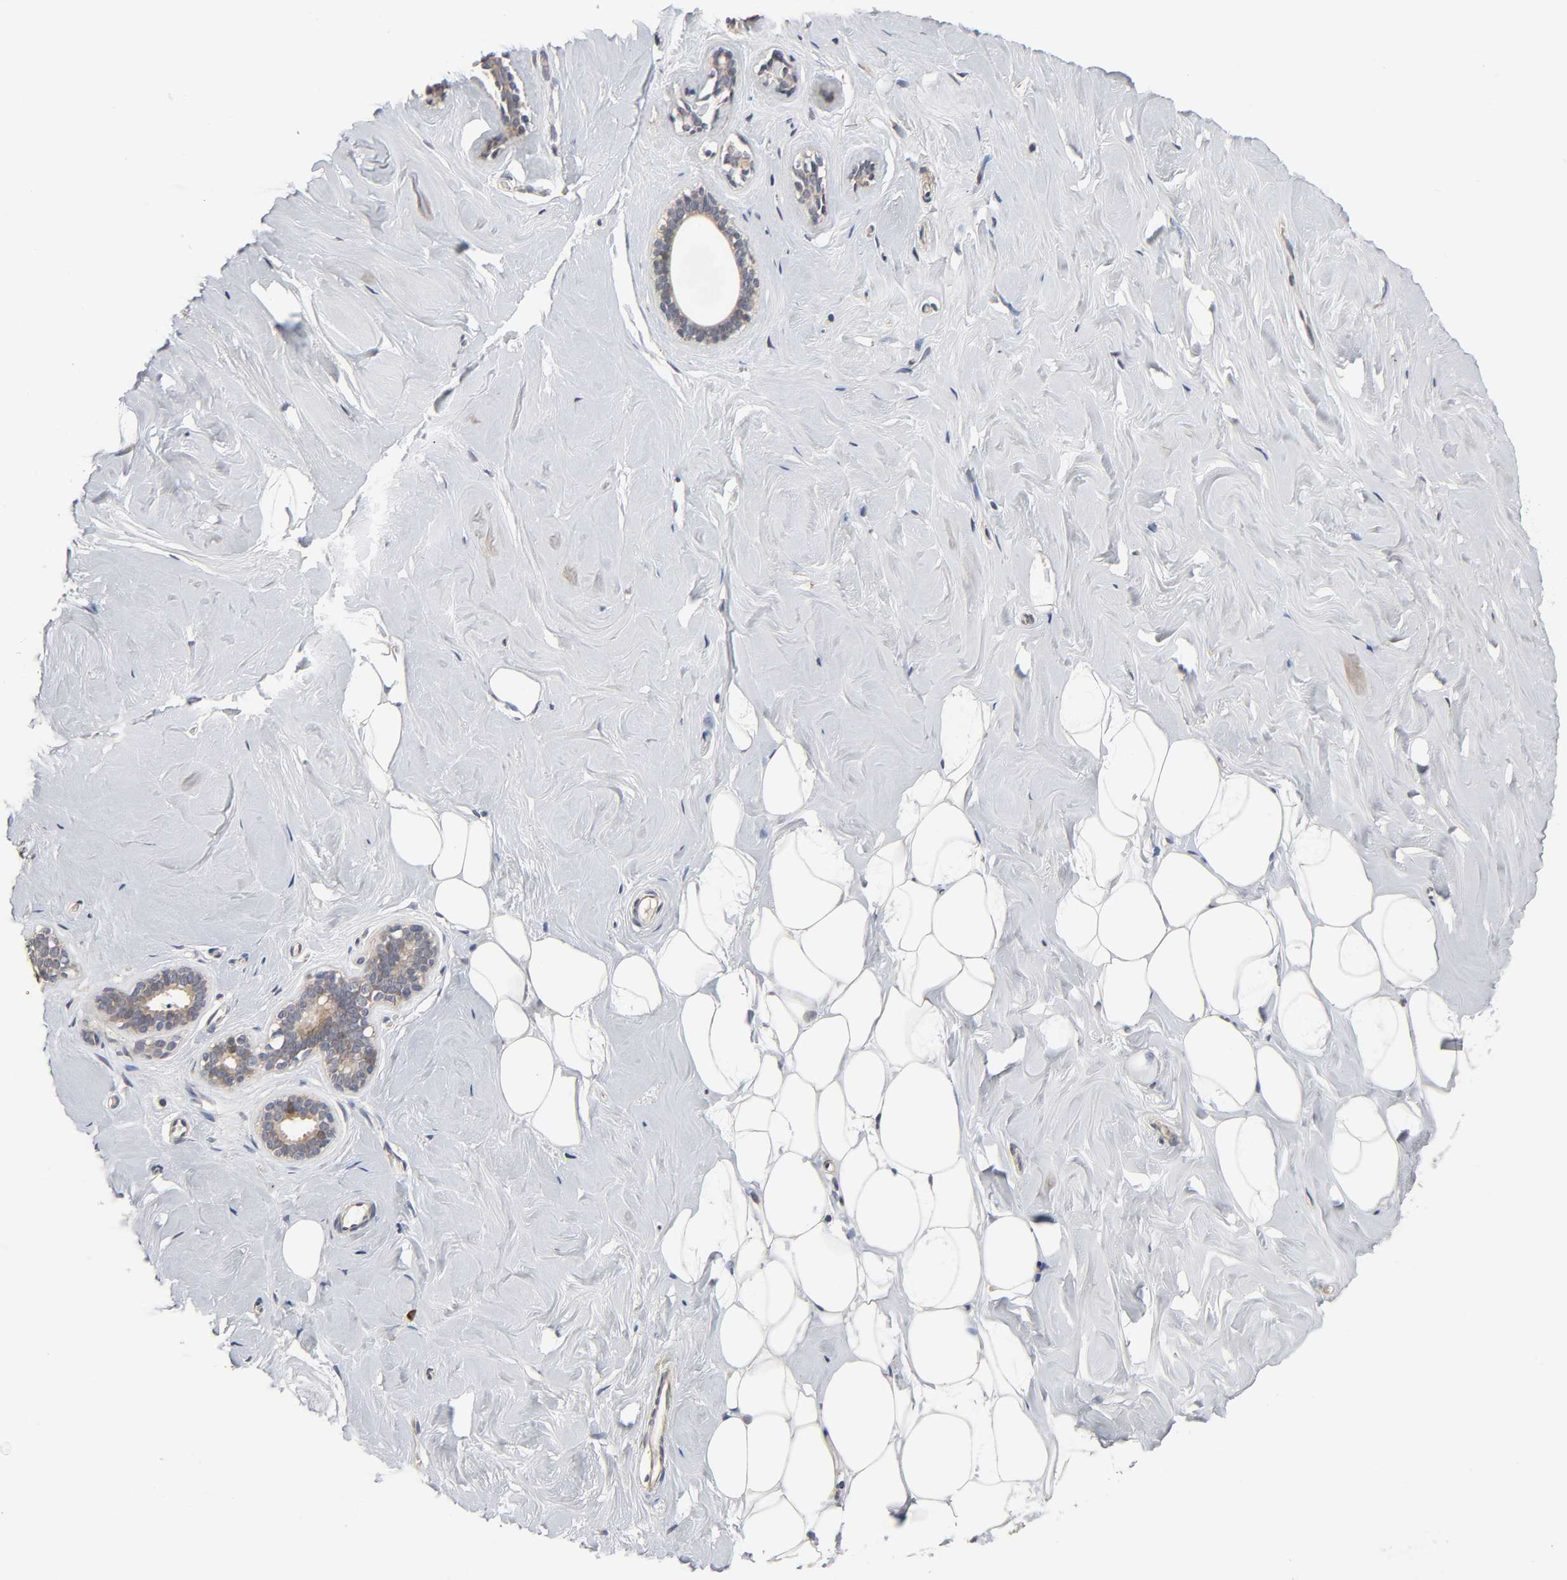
{"staining": {"intensity": "negative", "quantity": "none", "location": "none"}, "tissue": "breast", "cell_type": "Adipocytes", "image_type": "normal", "snomed": [{"axis": "morphology", "description": "Normal tissue, NOS"}, {"axis": "topography", "description": "Breast"}], "caption": "Normal breast was stained to show a protein in brown. There is no significant expression in adipocytes. Nuclei are stained in blue.", "gene": "HDLBP", "patient": {"sex": "female", "age": 75}}